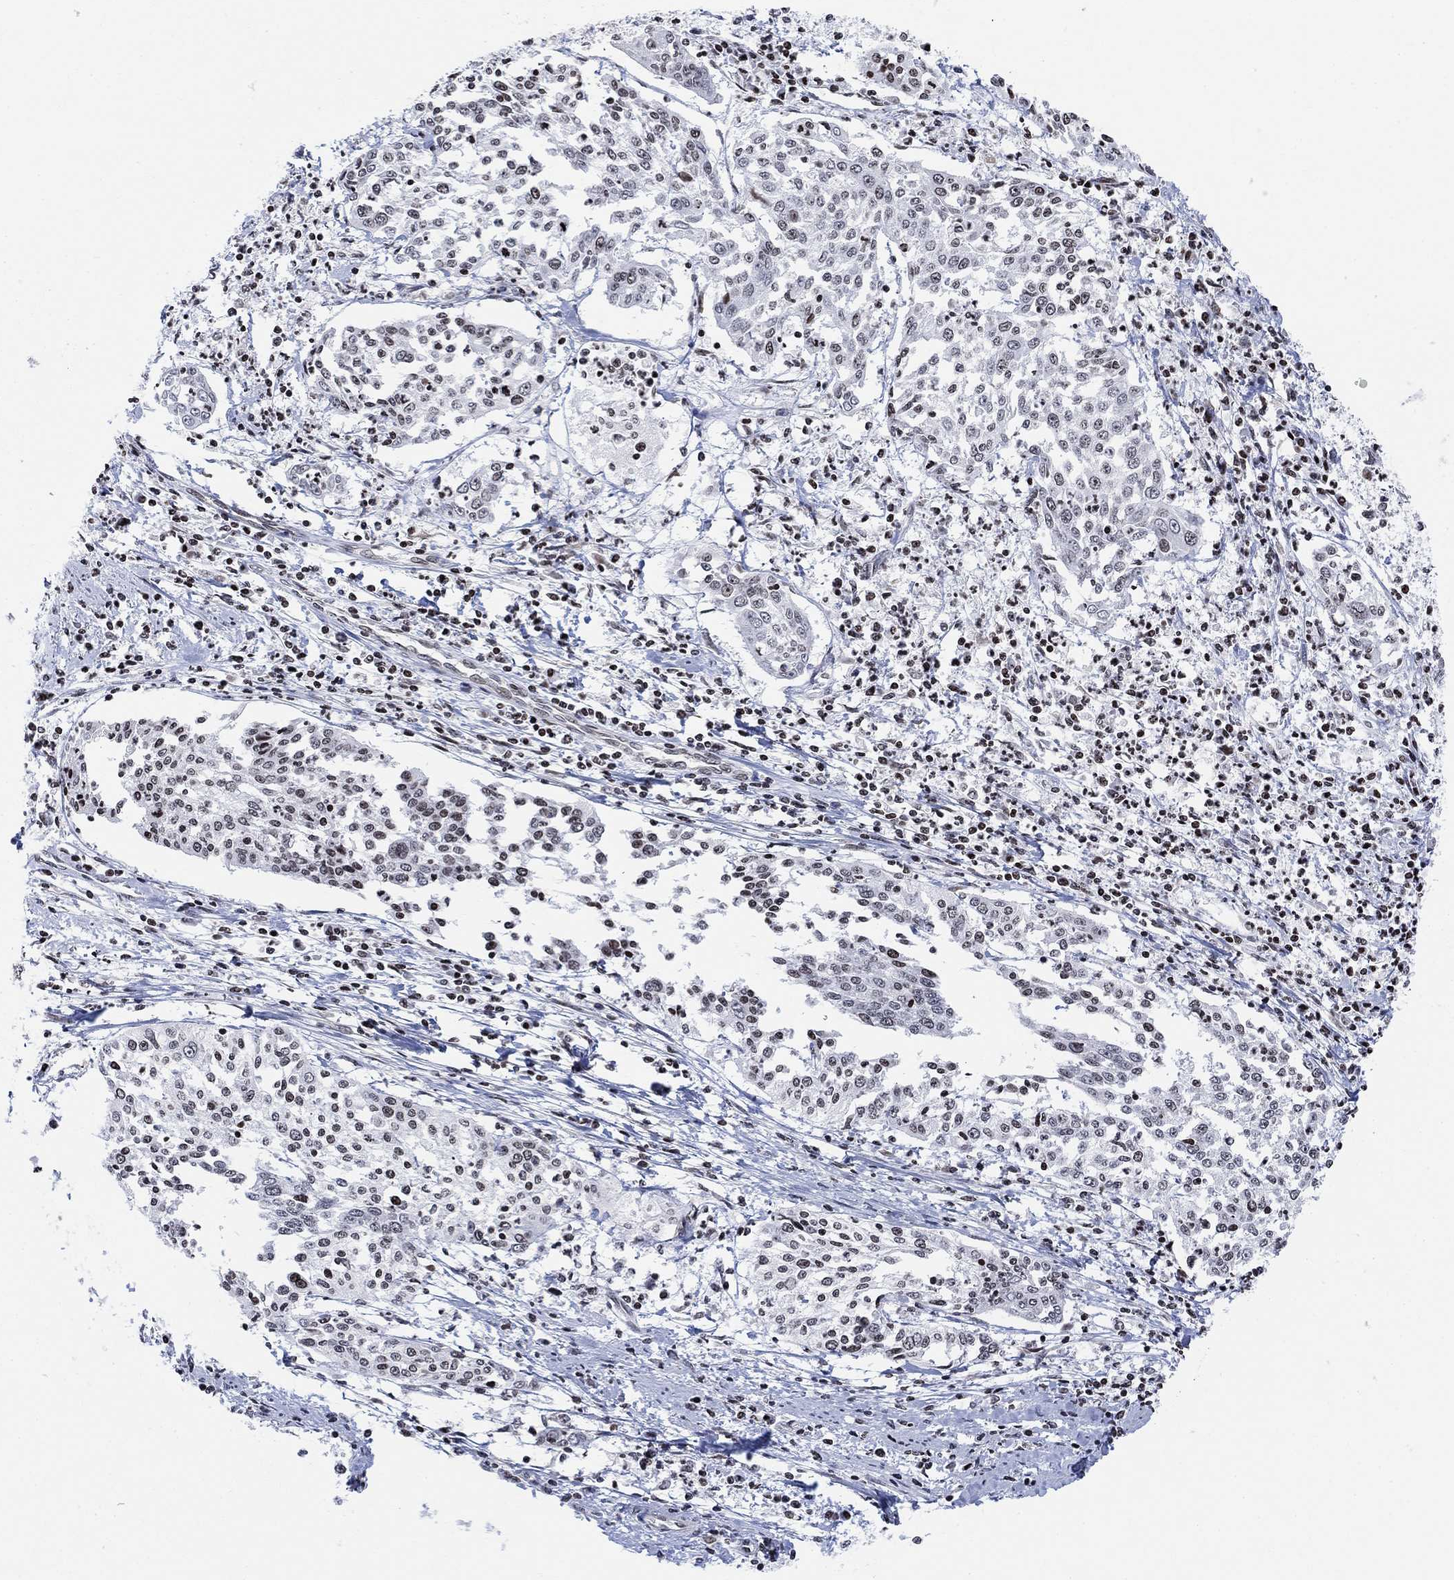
{"staining": {"intensity": "negative", "quantity": "none", "location": "none"}, "tissue": "cervical cancer", "cell_type": "Tumor cells", "image_type": "cancer", "snomed": [{"axis": "morphology", "description": "Squamous cell carcinoma, NOS"}, {"axis": "topography", "description": "Cervix"}], "caption": "IHC image of neoplastic tissue: human cervical cancer stained with DAB demonstrates no significant protein positivity in tumor cells.", "gene": "ABHD14A", "patient": {"sex": "female", "age": 41}}